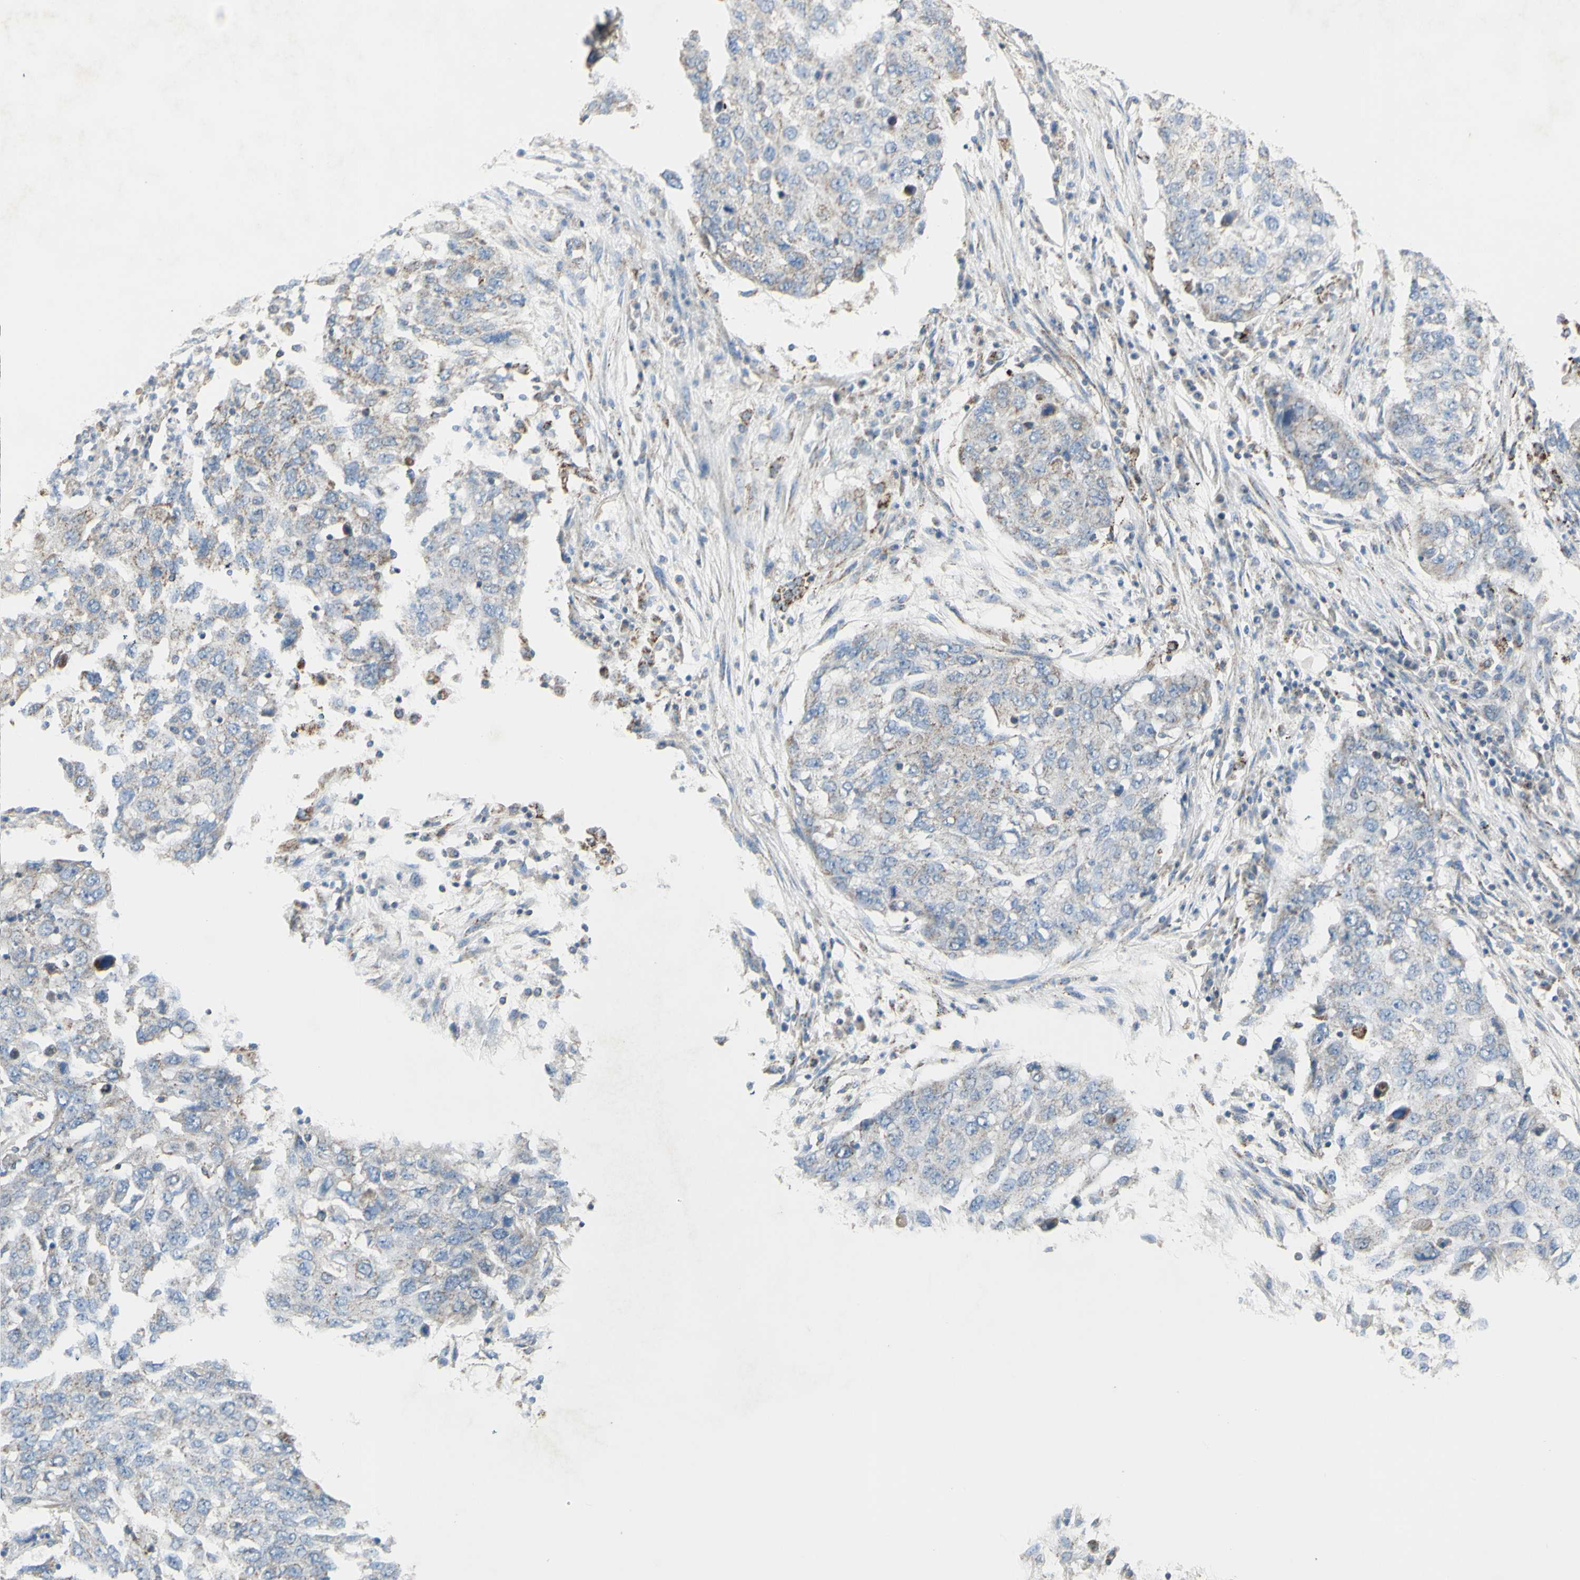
{"staining": {"intensity": "weak", "quantity": "<25%", "location": "cytoplasmic/membranous"}, "tissue": "lung cancer", "cell_type": "Tumor cells", "image_type": "cancer", "snomed": [{"axis": "morphology", "description": "Squamous cell carcinoma, NOS"}, {"axis": "topography", "description": "Lung"}], "caption": "Tumor cells show no significant expression in squamous cell carcinoma (lung).", "gene": "CNTNAP1", "patient": {"sex": "female", "age": 63}}